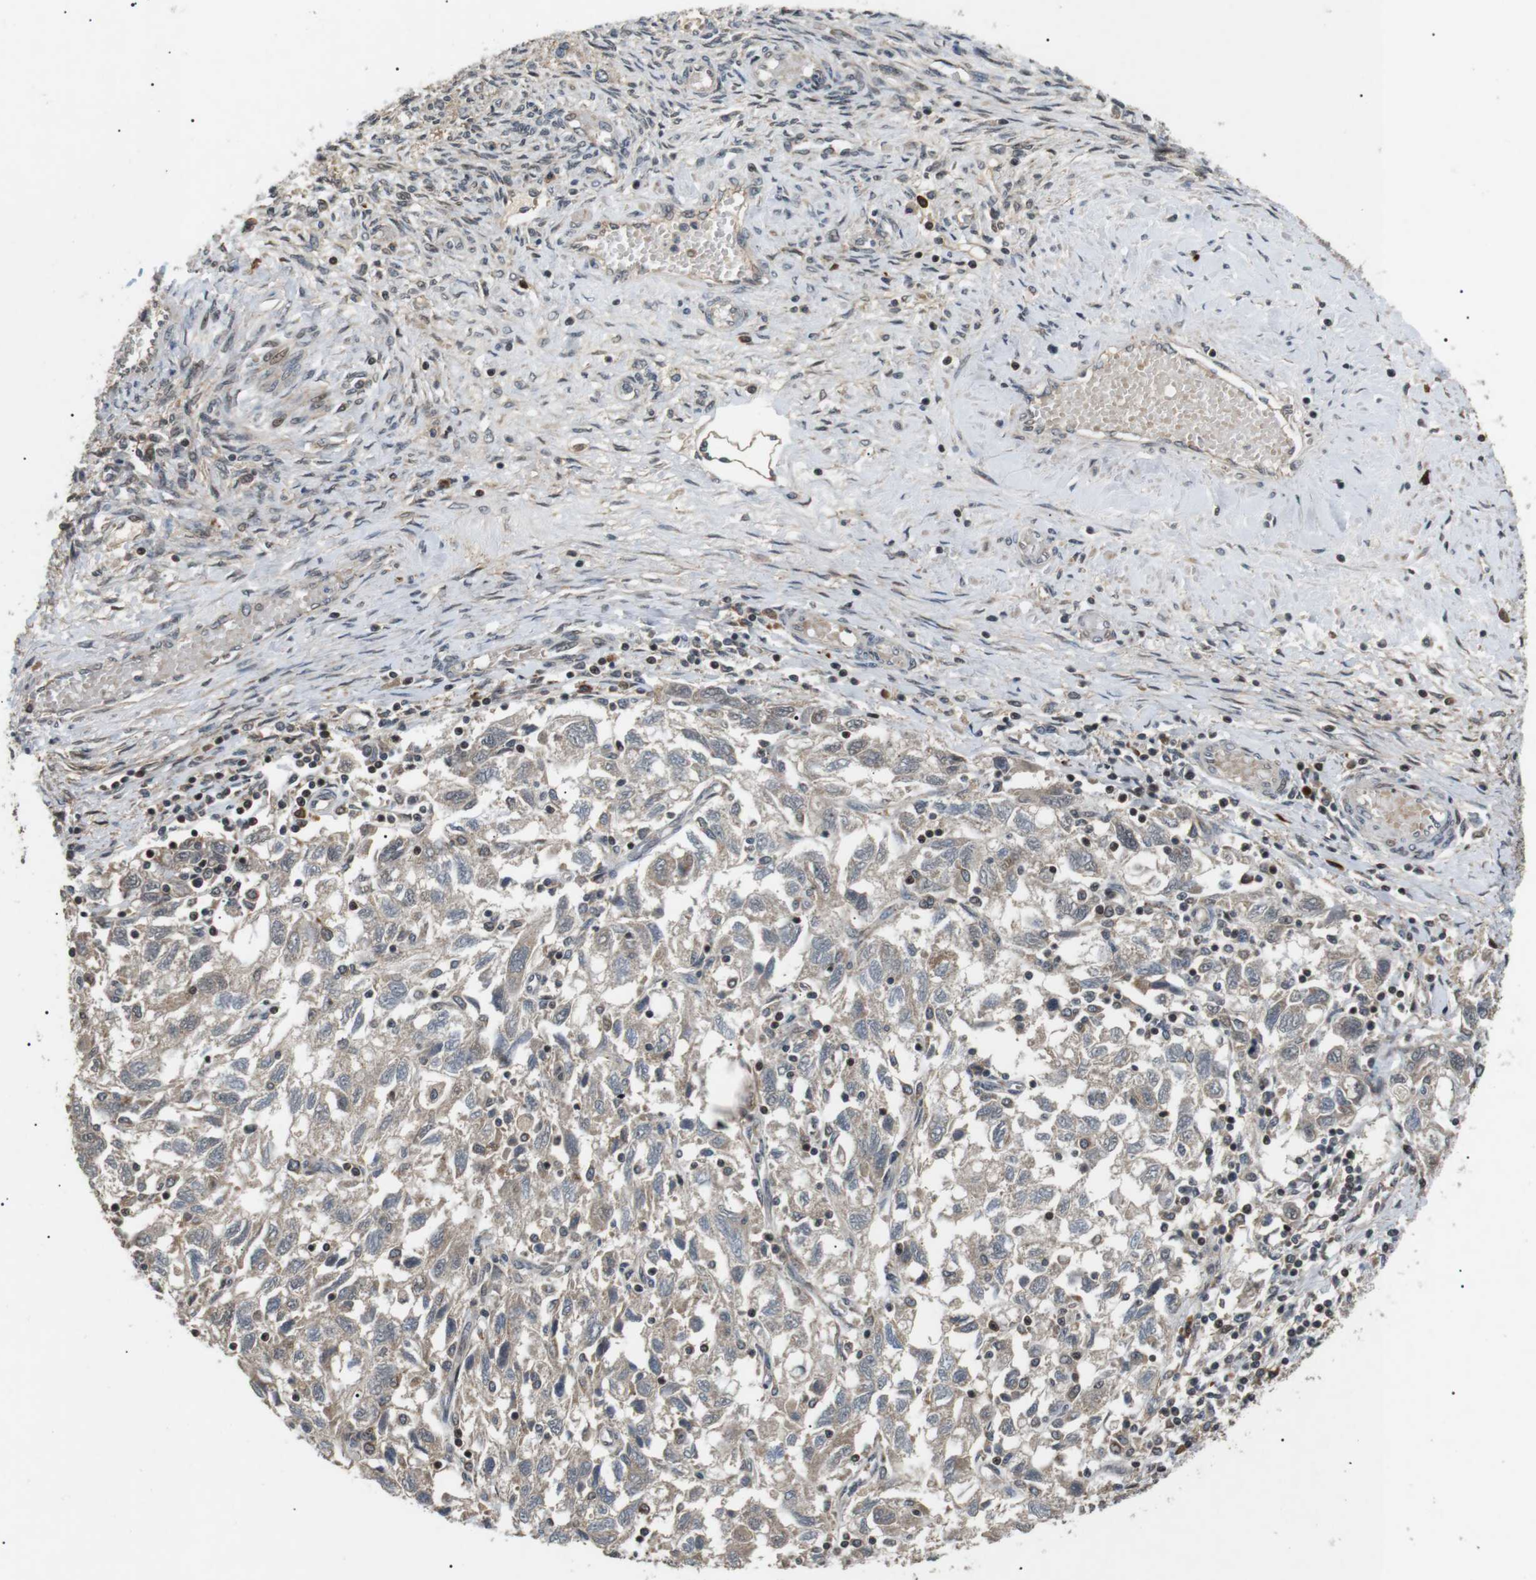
{"staining": {"intensity": "weak", "quantity": ">75%", "location": "cytoplasmic/membranous"}, "tissue": "ovarian cancer", "cell_type": "Tumor cells", "image_type": "cancer", "snomed": [{"axis": "morphology", "description": "Carcinoma, NOS"}, {"axis": "morphology", "description": "Cystadenocarcinoma, serous, NOS"}, {"axis": "topography", "description": "Ovary"}], "caption": "The histopathology image reveals immunohistochemical staining of ovarian cancer (serous cystadenocarcinoma). There is weak cytoplasmic/membranous expression is present in about >75% of tumor cells.", "gene": "HSPA13", "patient": {"sex": "female", "age": 69}}